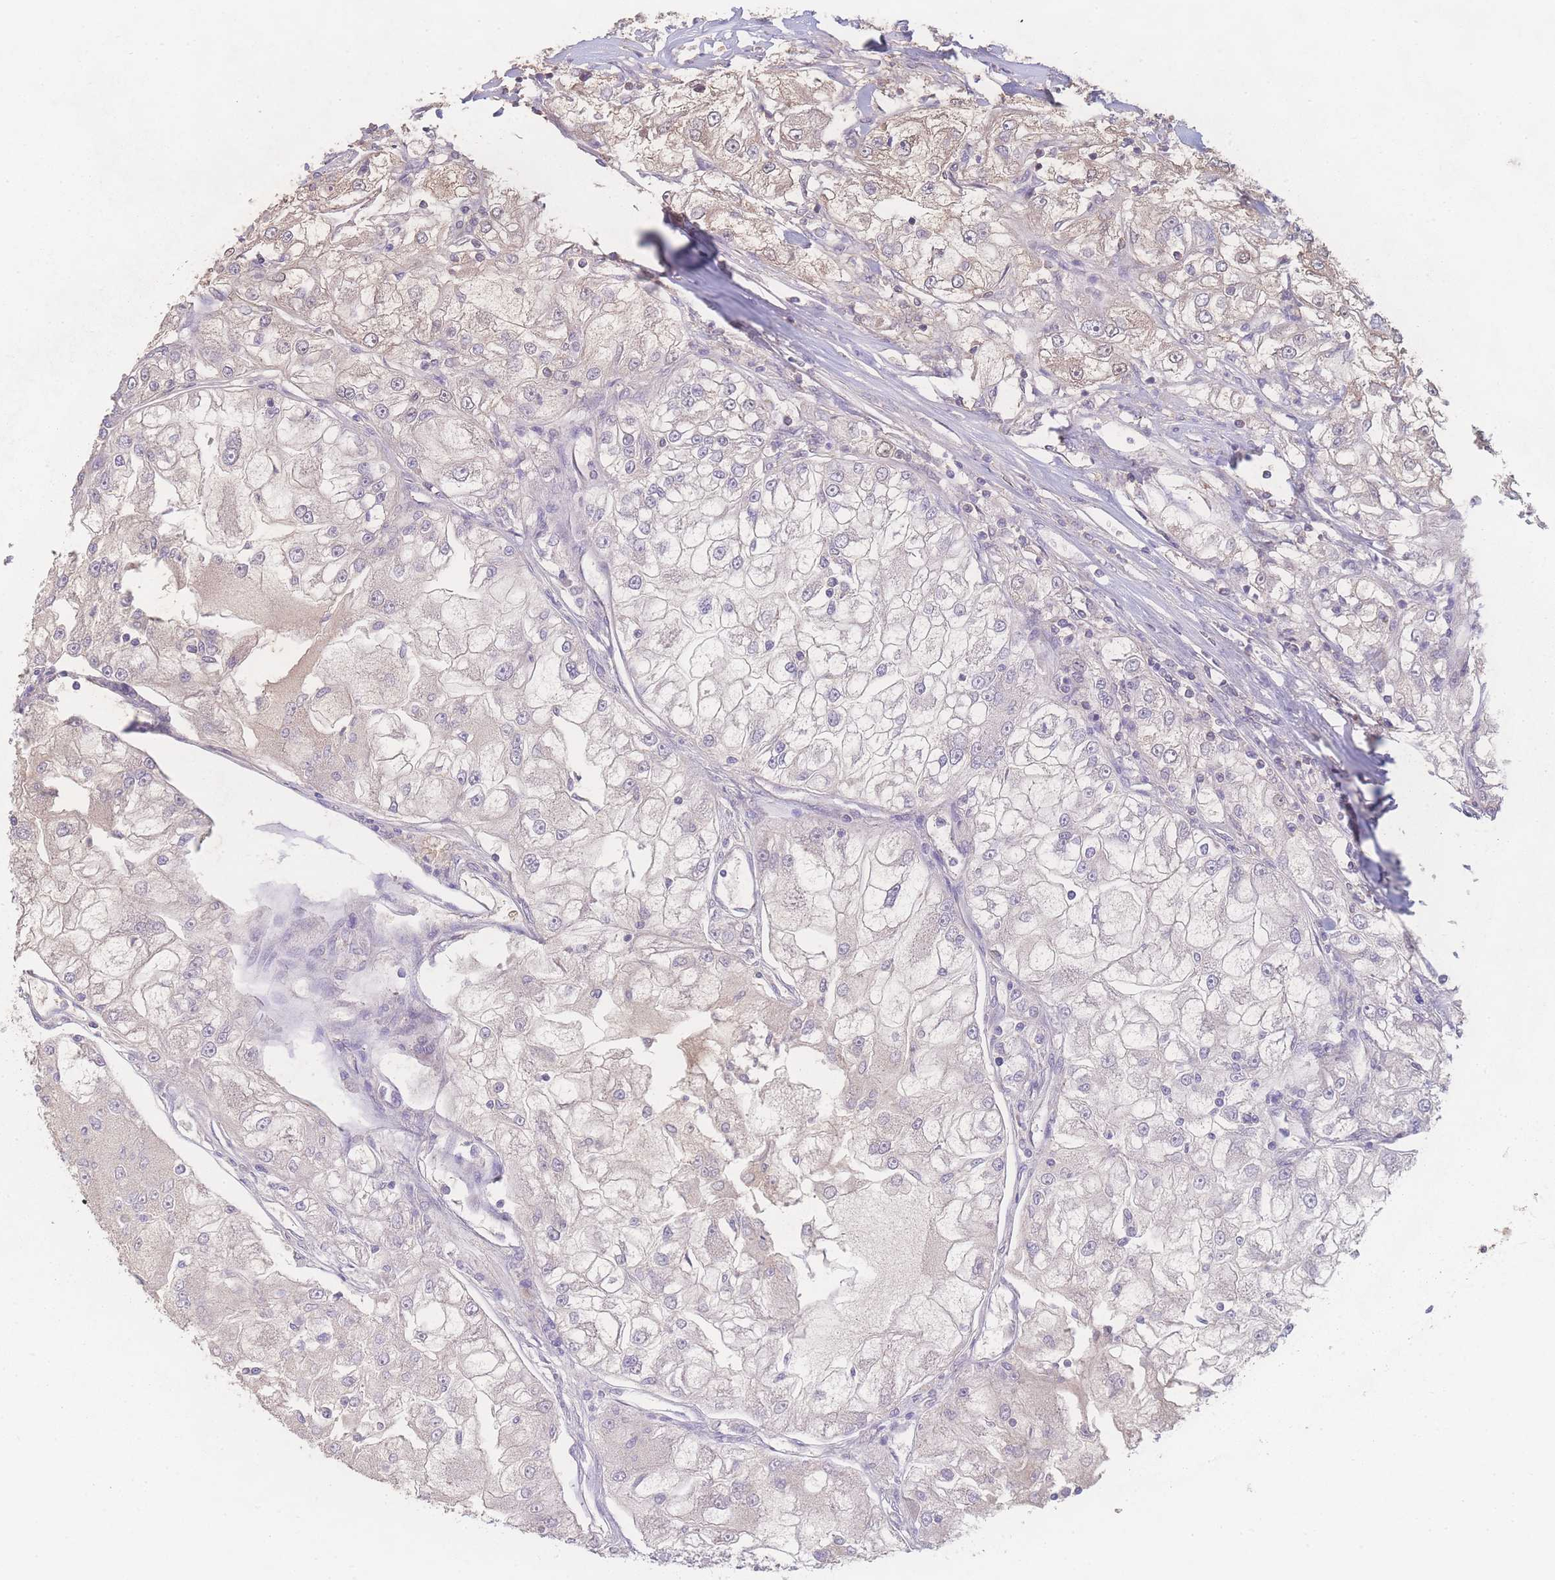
{"staining": {"intensity": "weak", "quantity": "<25%", "location": "cytoplasmic/membranous"}, "tissue": "renal cancer", "cell_type": "Tumor cells", "image_type": "cancer", "snomed": [{"axis": "morphology", "description": "Adenocarcinoma, NOS"}, {"axis": "topography", "description": "Kidney"}], "caption": "Human renal adenocarcinoma stained for a protein using immunohistochemistry (IHC) exhibits no expression in tumor cells.", "gene": "GIPR", "patient": {"sex": "female", "age": 72}}